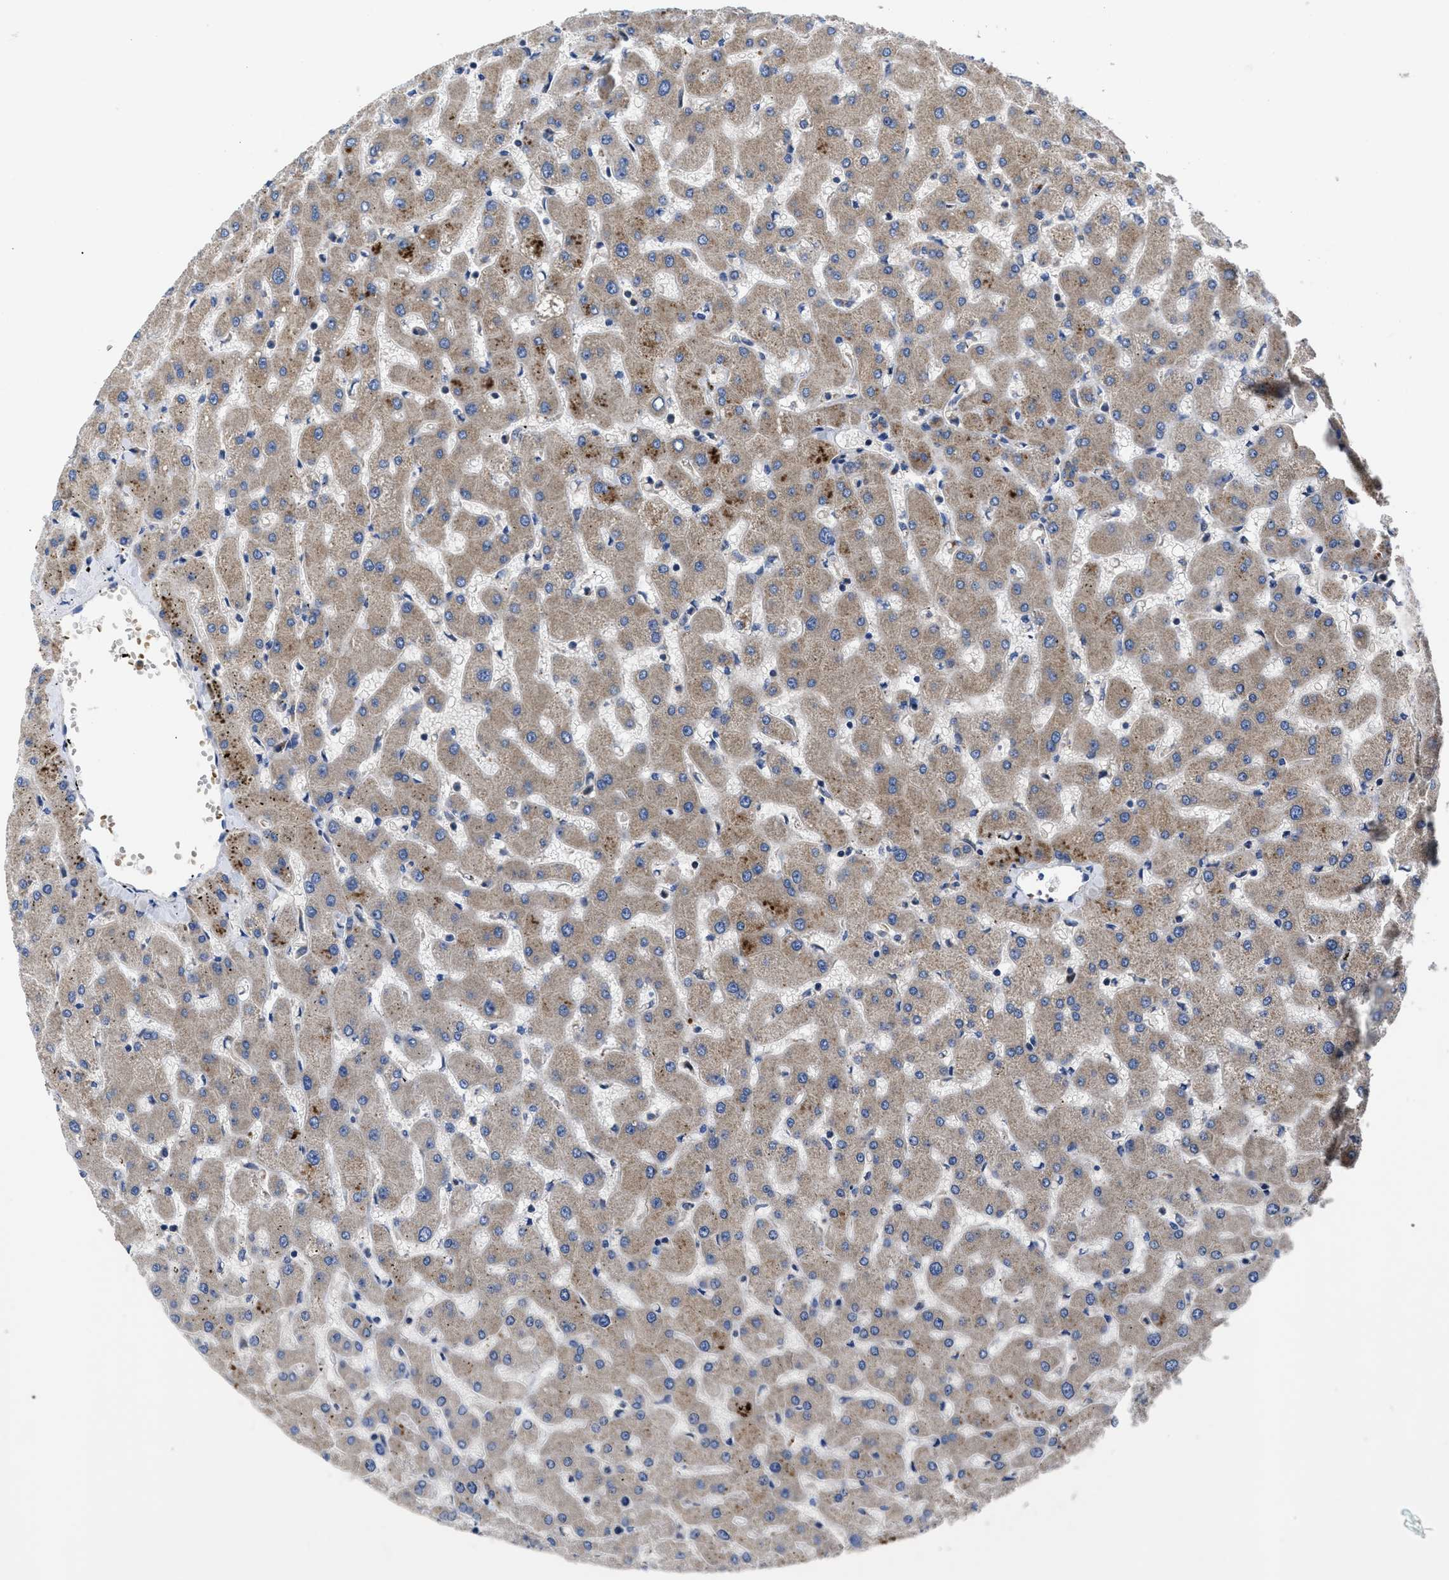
{"staining": {"intensity": "negative", "quantity": "none", "location": "none"}, "tissue": "liver", "cell_type": "Cholangiocytes", "image_type": "normal", "snomed": [{"axis": "morphology", "description": "Normal tissue, NOS"}, {"axis": "topography", "description": "Liver"}], "caption": "This micrograph is of normal liver stained with IHC to label a protein in brown with the nuclei are counter-stained blue. There is no expression in cholangiocytes.", "gene": "YBEY", "patient": {"sex": "female", "age": 63}}